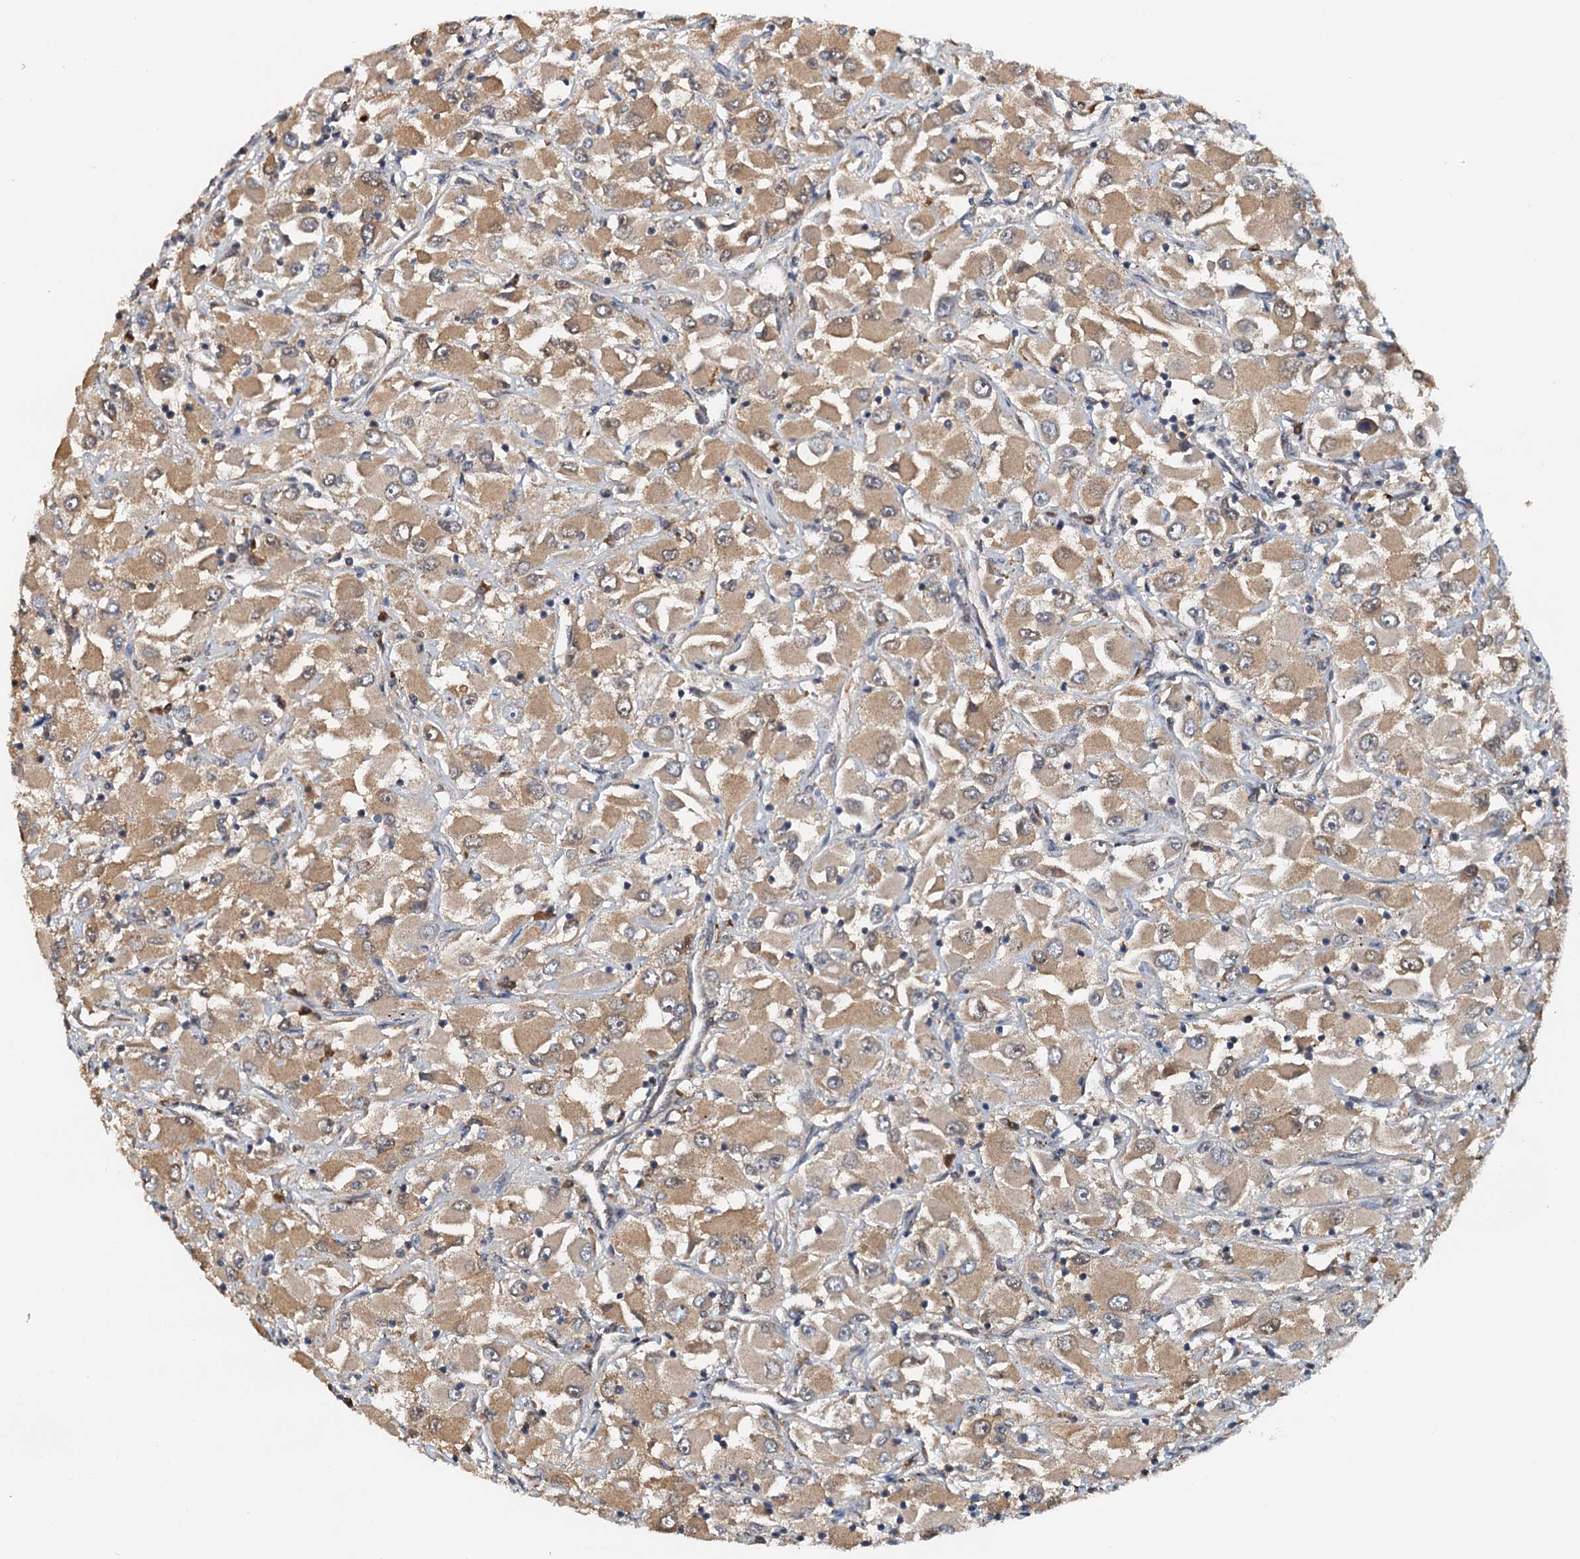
{"staining": {"intensity": "moderate", "quantity": ">75%", "location": "cytoplasmic/membranous"}, "tissue": "renal cancer", "cell_type": "Tumor cells", "image_type": "cancer", "snomed": [{"axis": "morphology", "description": "Adenocarcinoma, NOS"}, {"axis": "topography", "description": "Kidney"}], "caption": "This is an image of immunohistochemistry (IHC) staining of renal cancer, which shows moderate staining in the cytoplasmic/membranous of tumor cells.", "gene": "UBL7", "patient": {"sex": "female", "age": 52}}